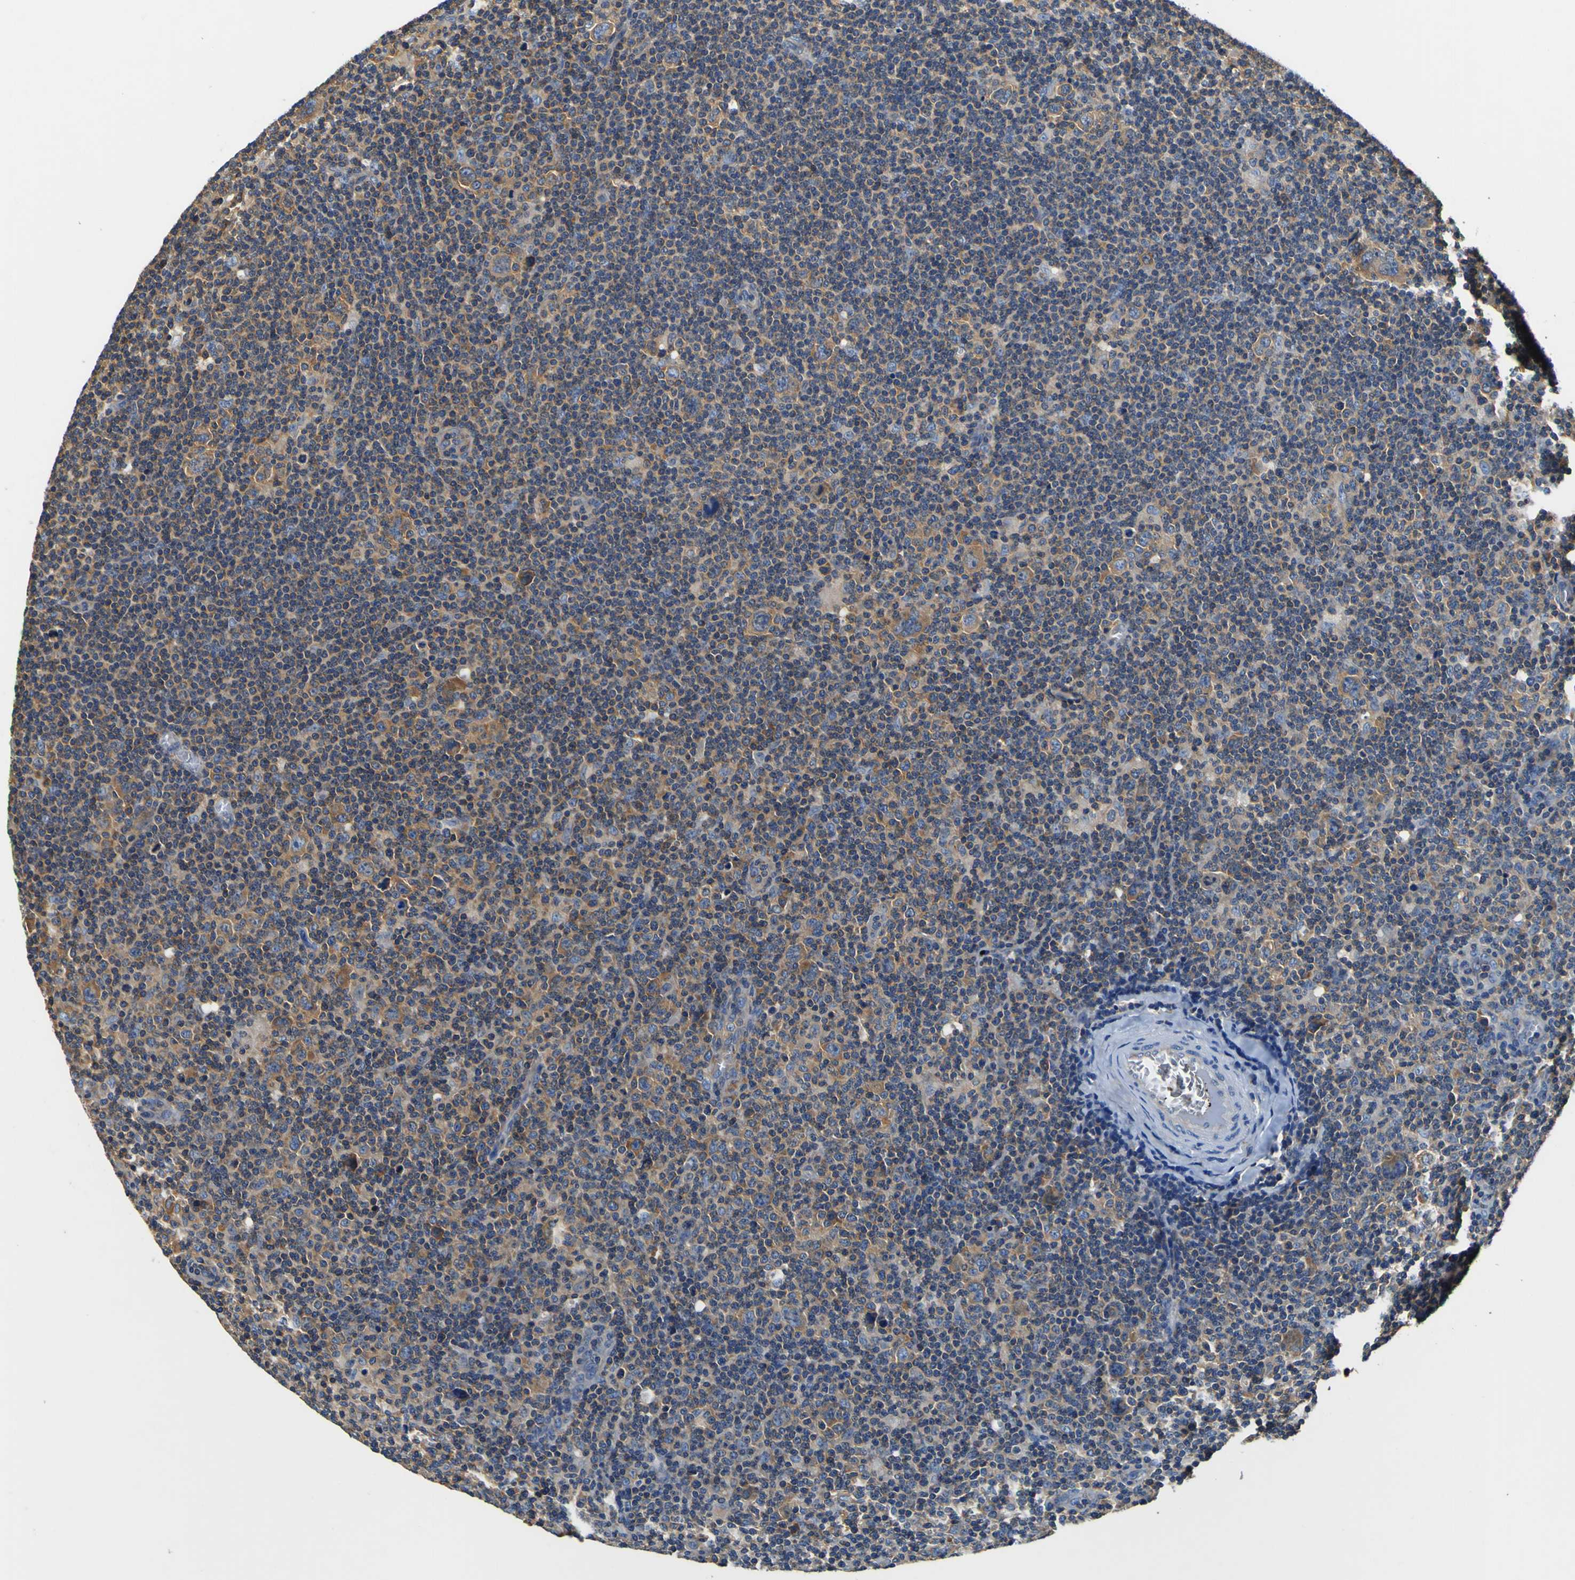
{"staining": {"intensity": "moderate", "quantity": ">75%", "location": "cytoplasmic/membranous"}, "tissue": "lymphoma", "cell_type": "Tumor cells", "image_type": "cancer", "snomed": [{"axis": "morphology", "description": "Hodgkin's disease, NOS"}, {"axis": "topography", "description": "Lymph node"}], "caption": "Immunohistochemical staining of Hodgkin's disease demonstrates medium levels of moderate cytoplasmic/membranous positivity in about >75% of tumor cells.", "gene": "CNR2", "patient": {"sex": "female", "age": 57}}